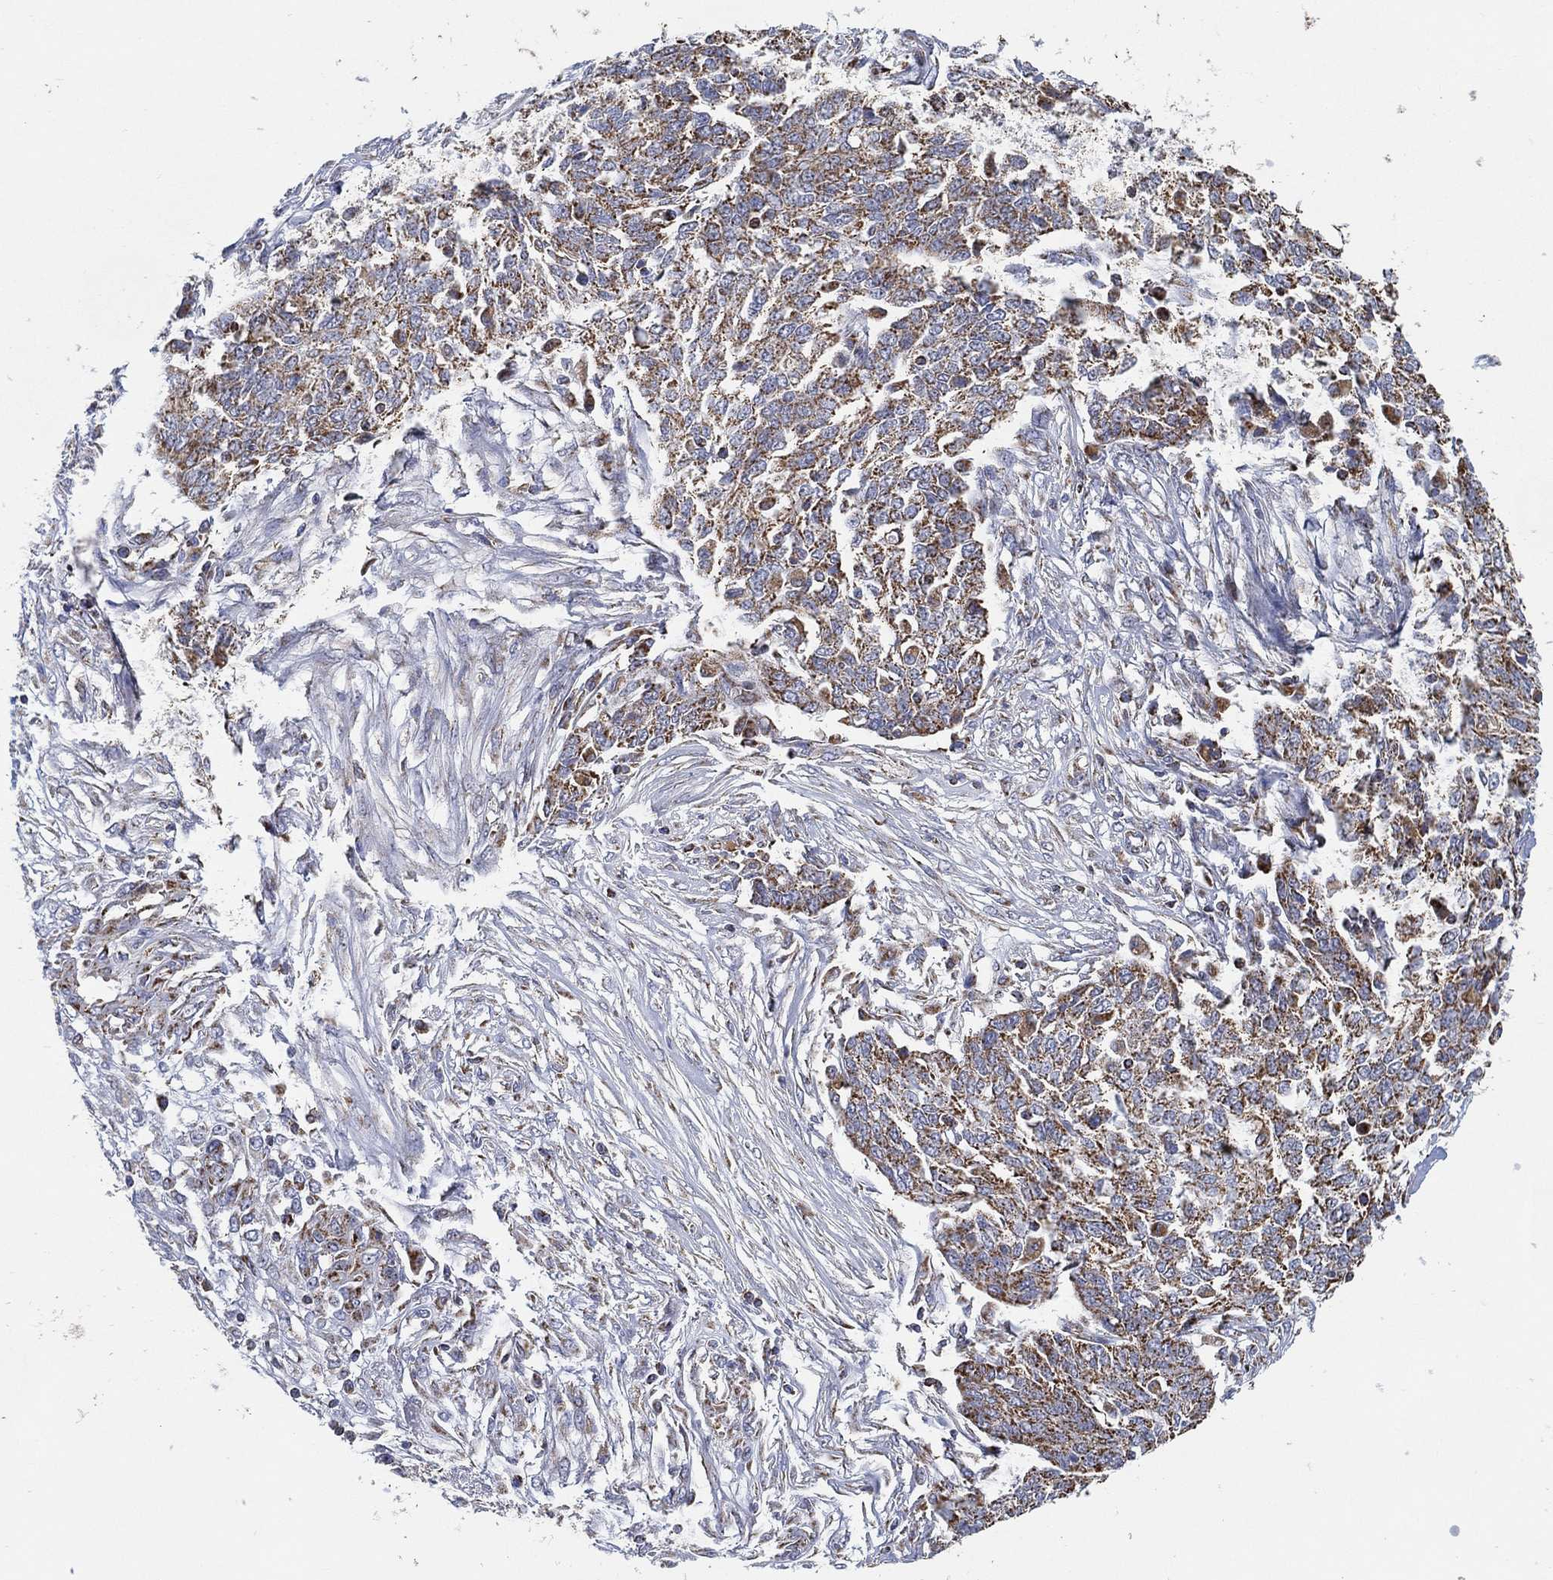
{"staining": {"intensity": "moderate", "quantity": "25%-75%", "location": "cytoplasmic/membranous"}, "tissue": "ovarian cancer", "cell_type": "Tumor cells", "image_type": "cancer", "snomed": [{"axis": "morphology", "description": "Cystadenocarcinoma, serous, NOS"}, {"axis": "topography", "description": "Ovary"}], "caption": "Human ovarian cancer stained with a brown dye exhibits moderate cytoplasmic/membranous positive positivity in about 25%-75% of tumor cells.", "gene": "GCAT", "patient": {"sex": "female", "age": 67}}